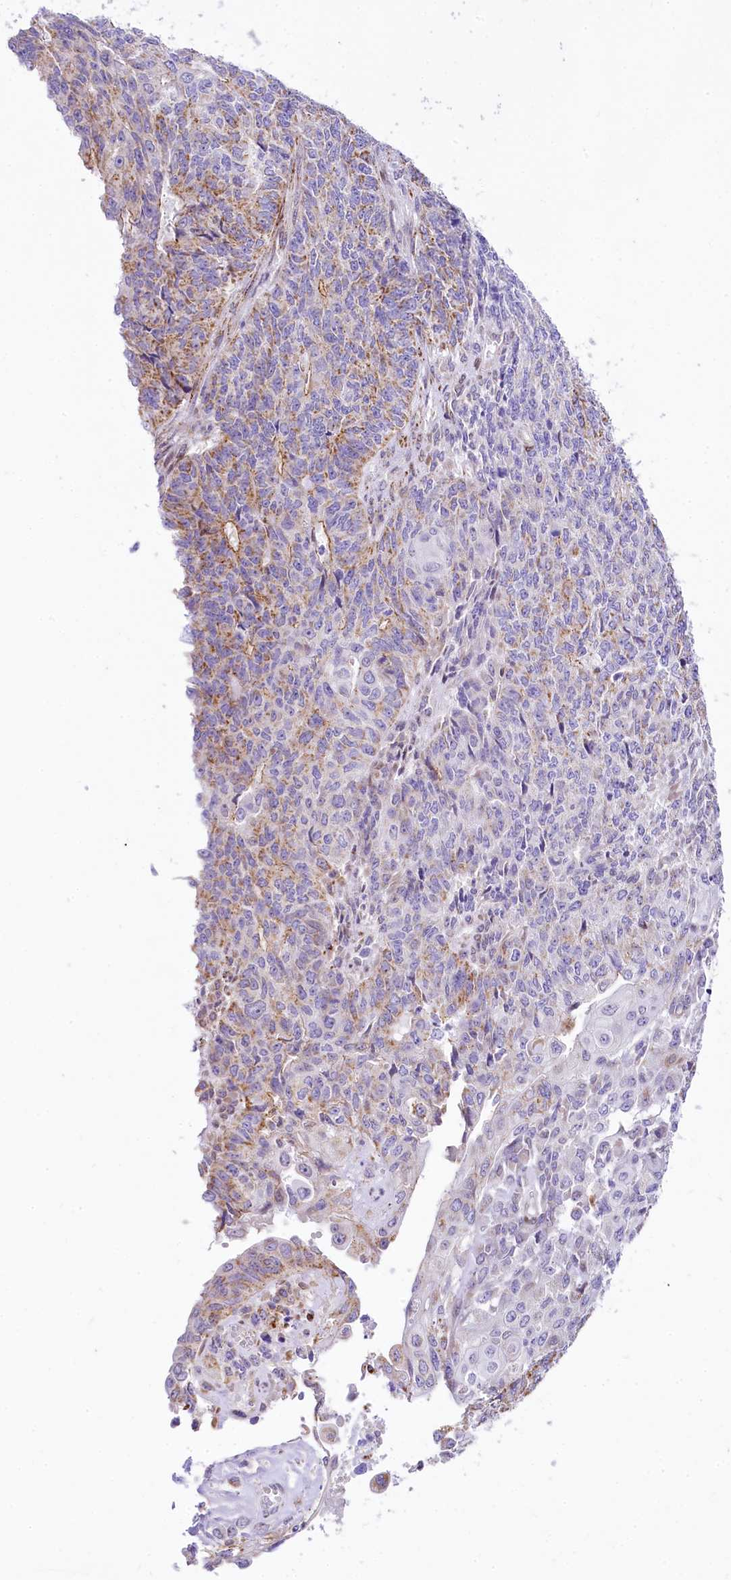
{"staining": {"intensity": "moderate", "quantity": "25%-75%", "location": "cytoplasmic/membranous"}, "tissue": "endometrial cancer", "cell_type": "Tumor cells", "image_type": "cancer", "snomed": [{"axis": "morphology", "description": "Adenocarcinoma, NOS"}, {"axis": "topography", "description": "Endometrium"}], "caption": "Endometrial cancer (adenocarcinoma) stained with DAB (3,3'-diaminobenzidine) immunohistochemistry (IHC) shows medium levels of moderate cytoplasmic/membranous staining in about 25%-75% of tumor cells. Using DAB (3,3'-diaminobenzidine) (brown) and hematoxylin (blue) stains, captured at high magnification using brightfield microscopy.", "gene": "PPIP5K2", "patient": {"sex": "female", "age": 32}}